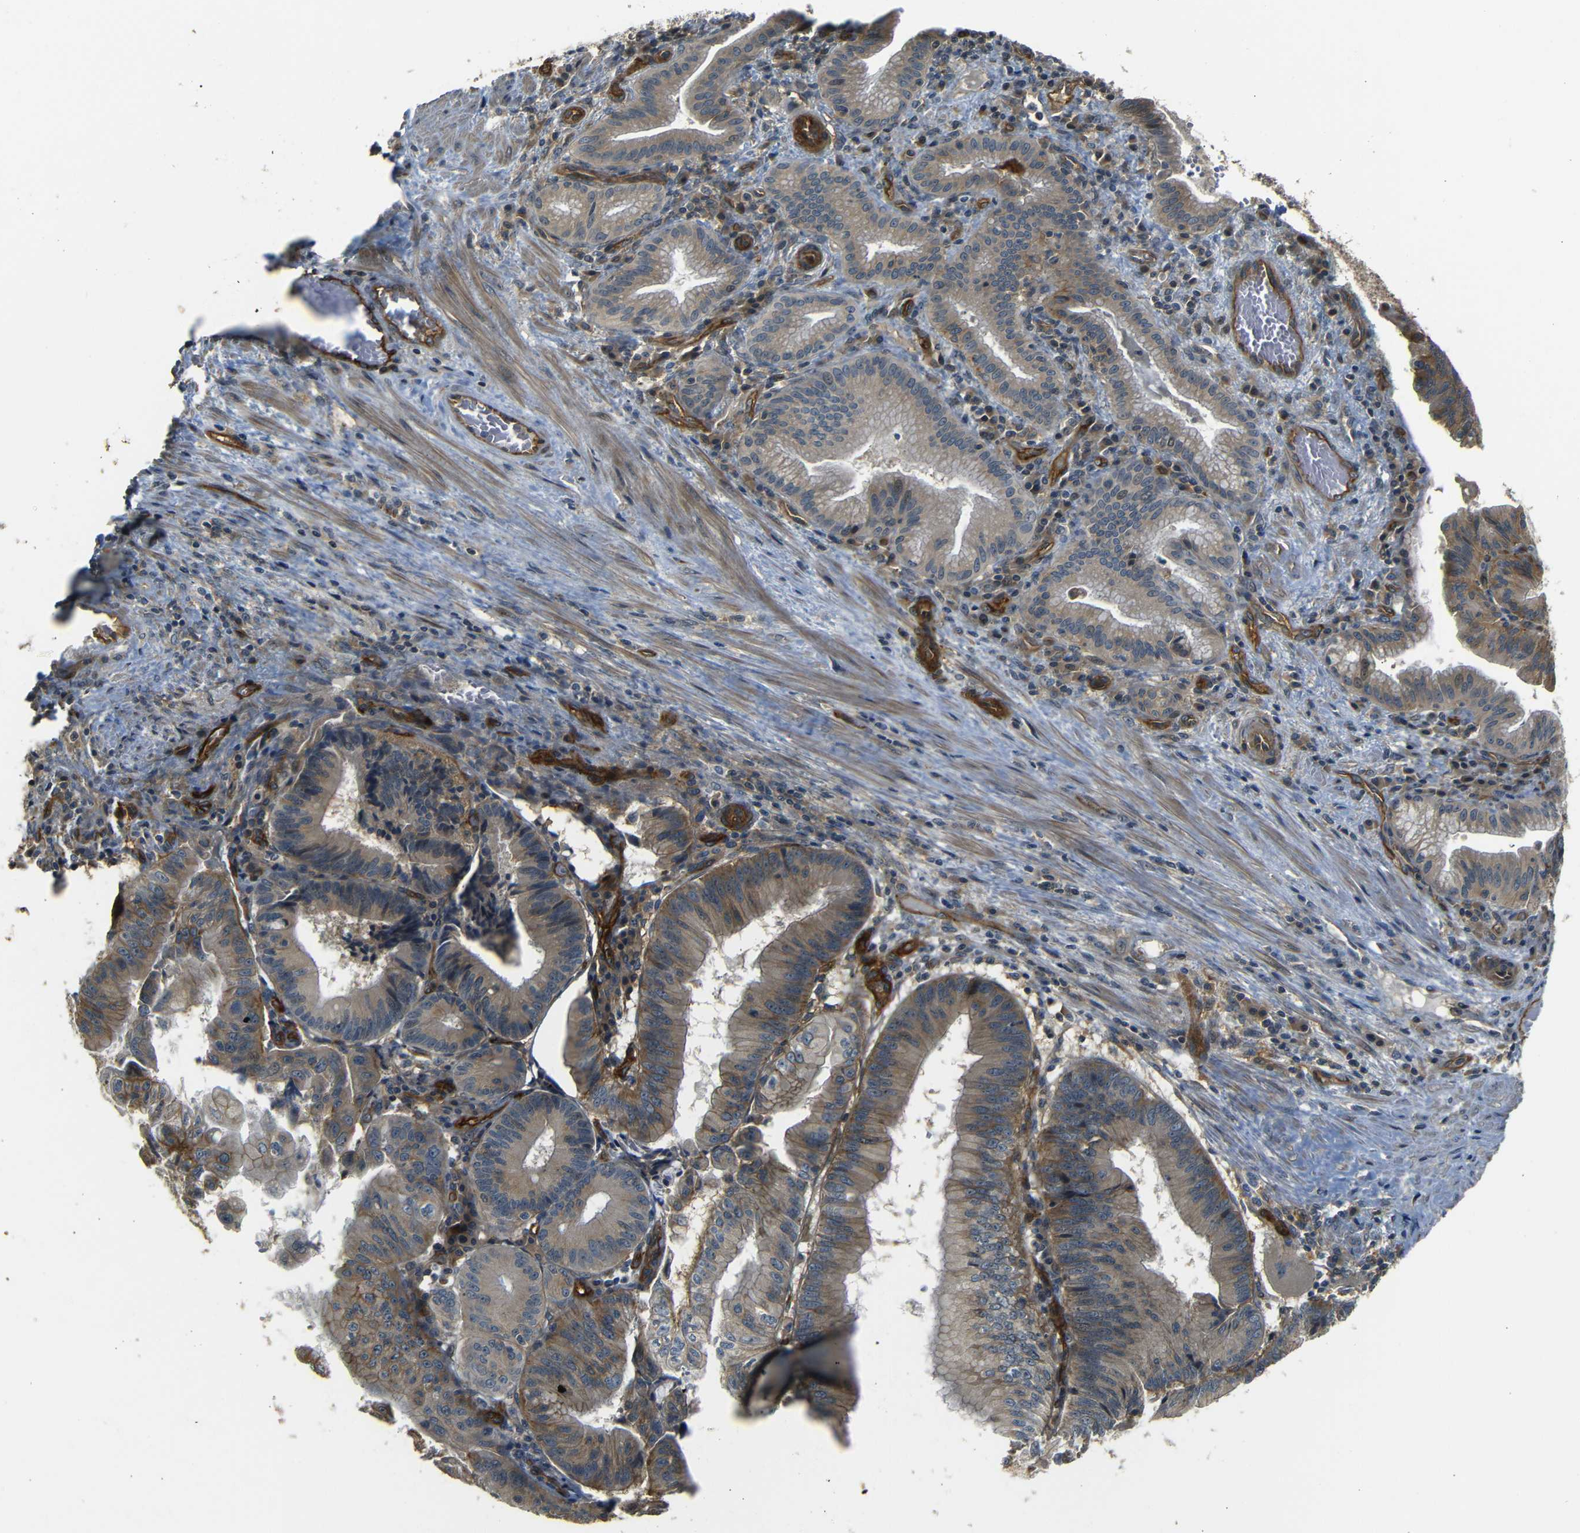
{"staining": {"intensity": "moderate", "quantity": ">75%", "location": "cytoplasmic/membranous"}, "tissue": "pancreatic cancer", "cell_type": "Tumor cells", "image_type": "cancer", "snomed": [{"axis": "morphology", "description": "Adenocarcinoma, NOS"}, {"axis": "topography", "description": "Pancreas"}], "caption": "Adenocarcinoma (pancreatic) tissue displays moderate cytoplasmic/membranous positivity in about >75% of tumor cells The protein of interest is shown in brown color, while the nuclei are stained blue.", "gene": "RELL1", "patient": {"sex": "male", "age": 82}}